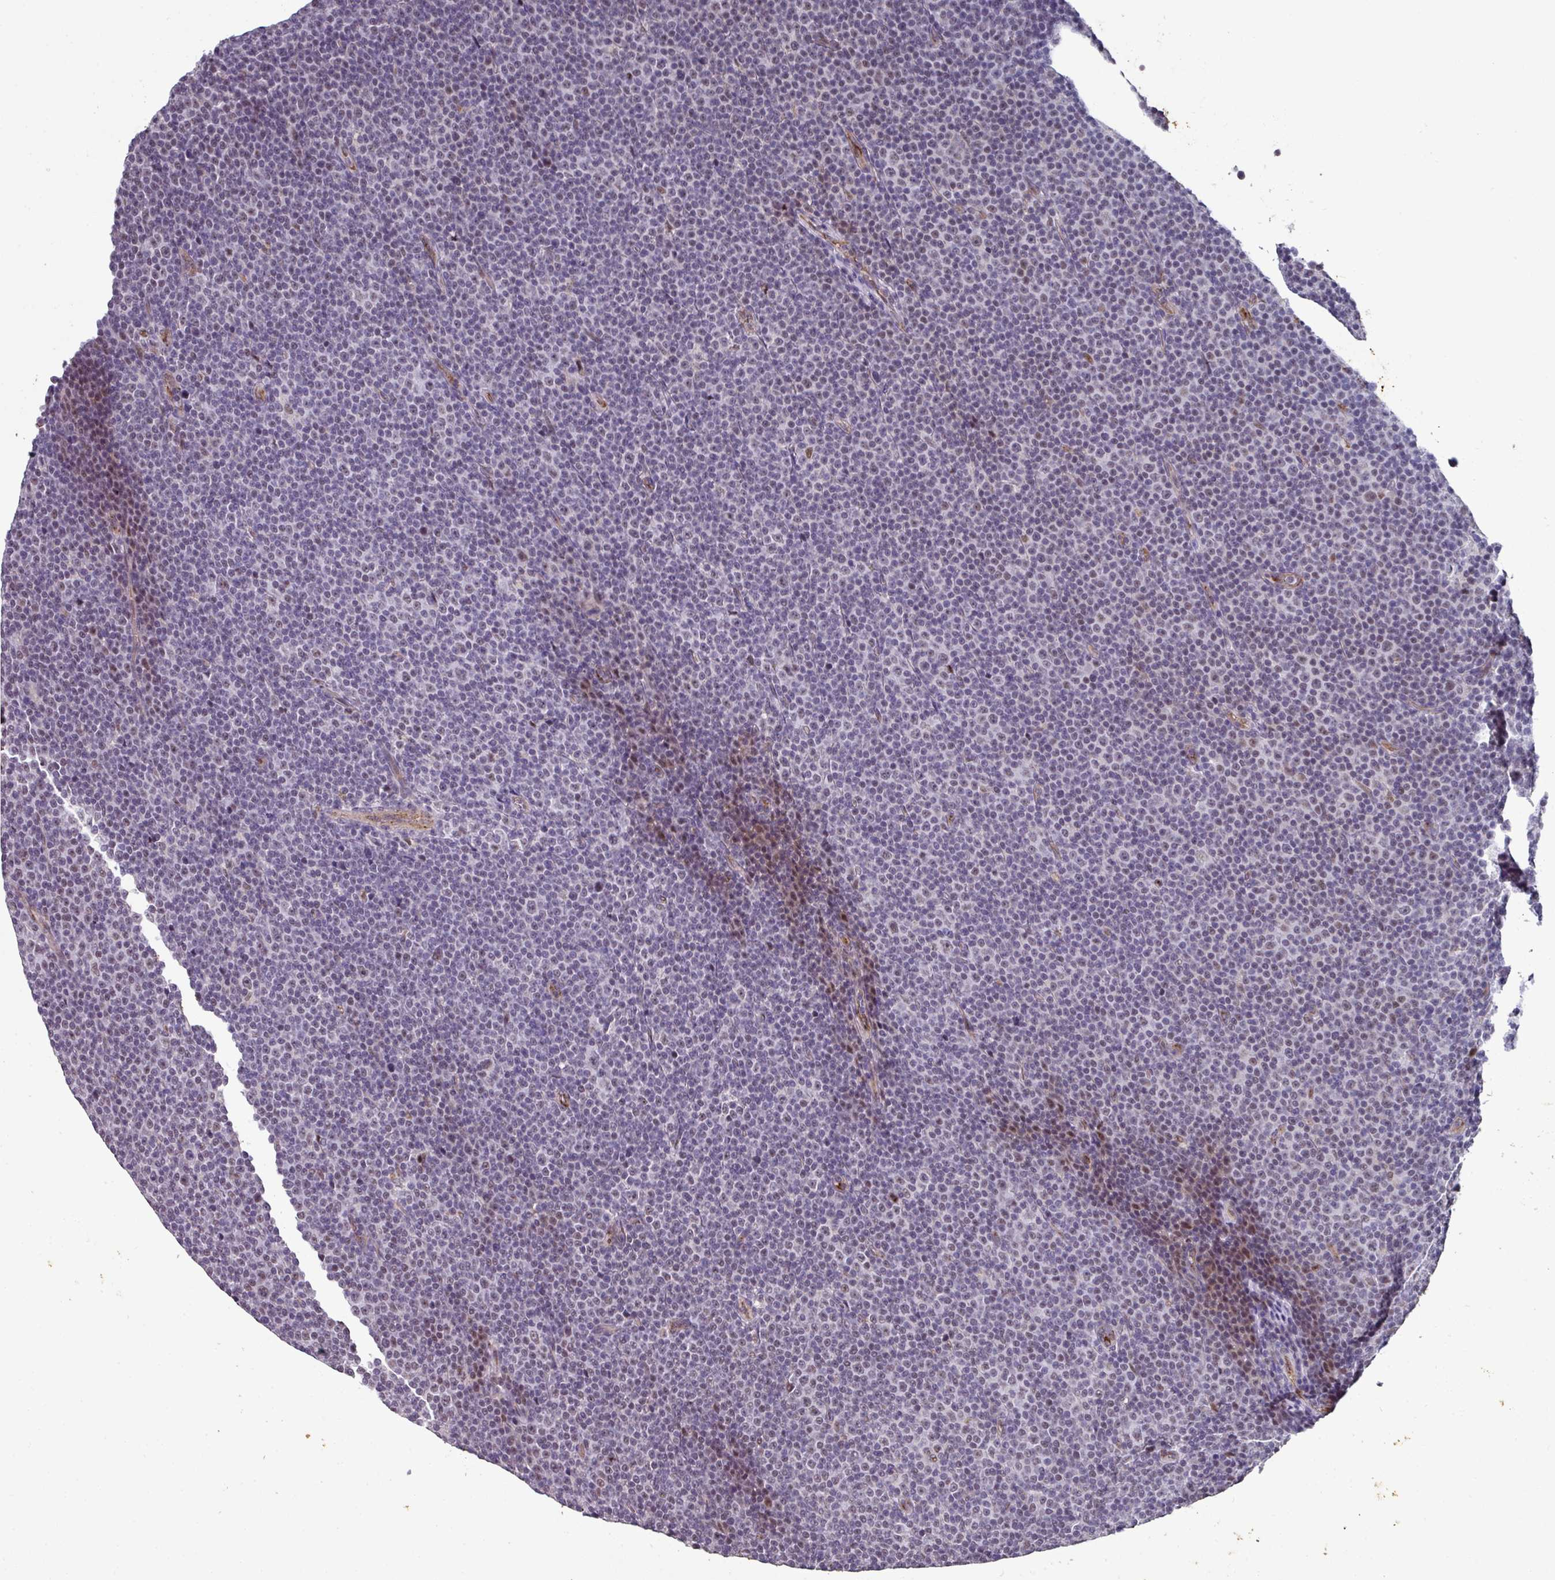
{"staining": {"intensity": "moderate", "quantity": "<25%", "location": "nuclear"}, "tissue": "lymphoma", "cell_type": "Tumor cells", "image_type": "cancer", "snomed": [{"axis": "morphology", "description": "Malignant lymphoma, non-Hodgkin's type, Low grade"}, {"axis": "topography", "description": "Lymph node"}], "caption": "Brown immunohistochemical staining in lymphoma displays moderate nuclear staining in about <25% of tumor cells.", "gene": "SIDT2", "patient": {"sex": "female", "age": 67}}